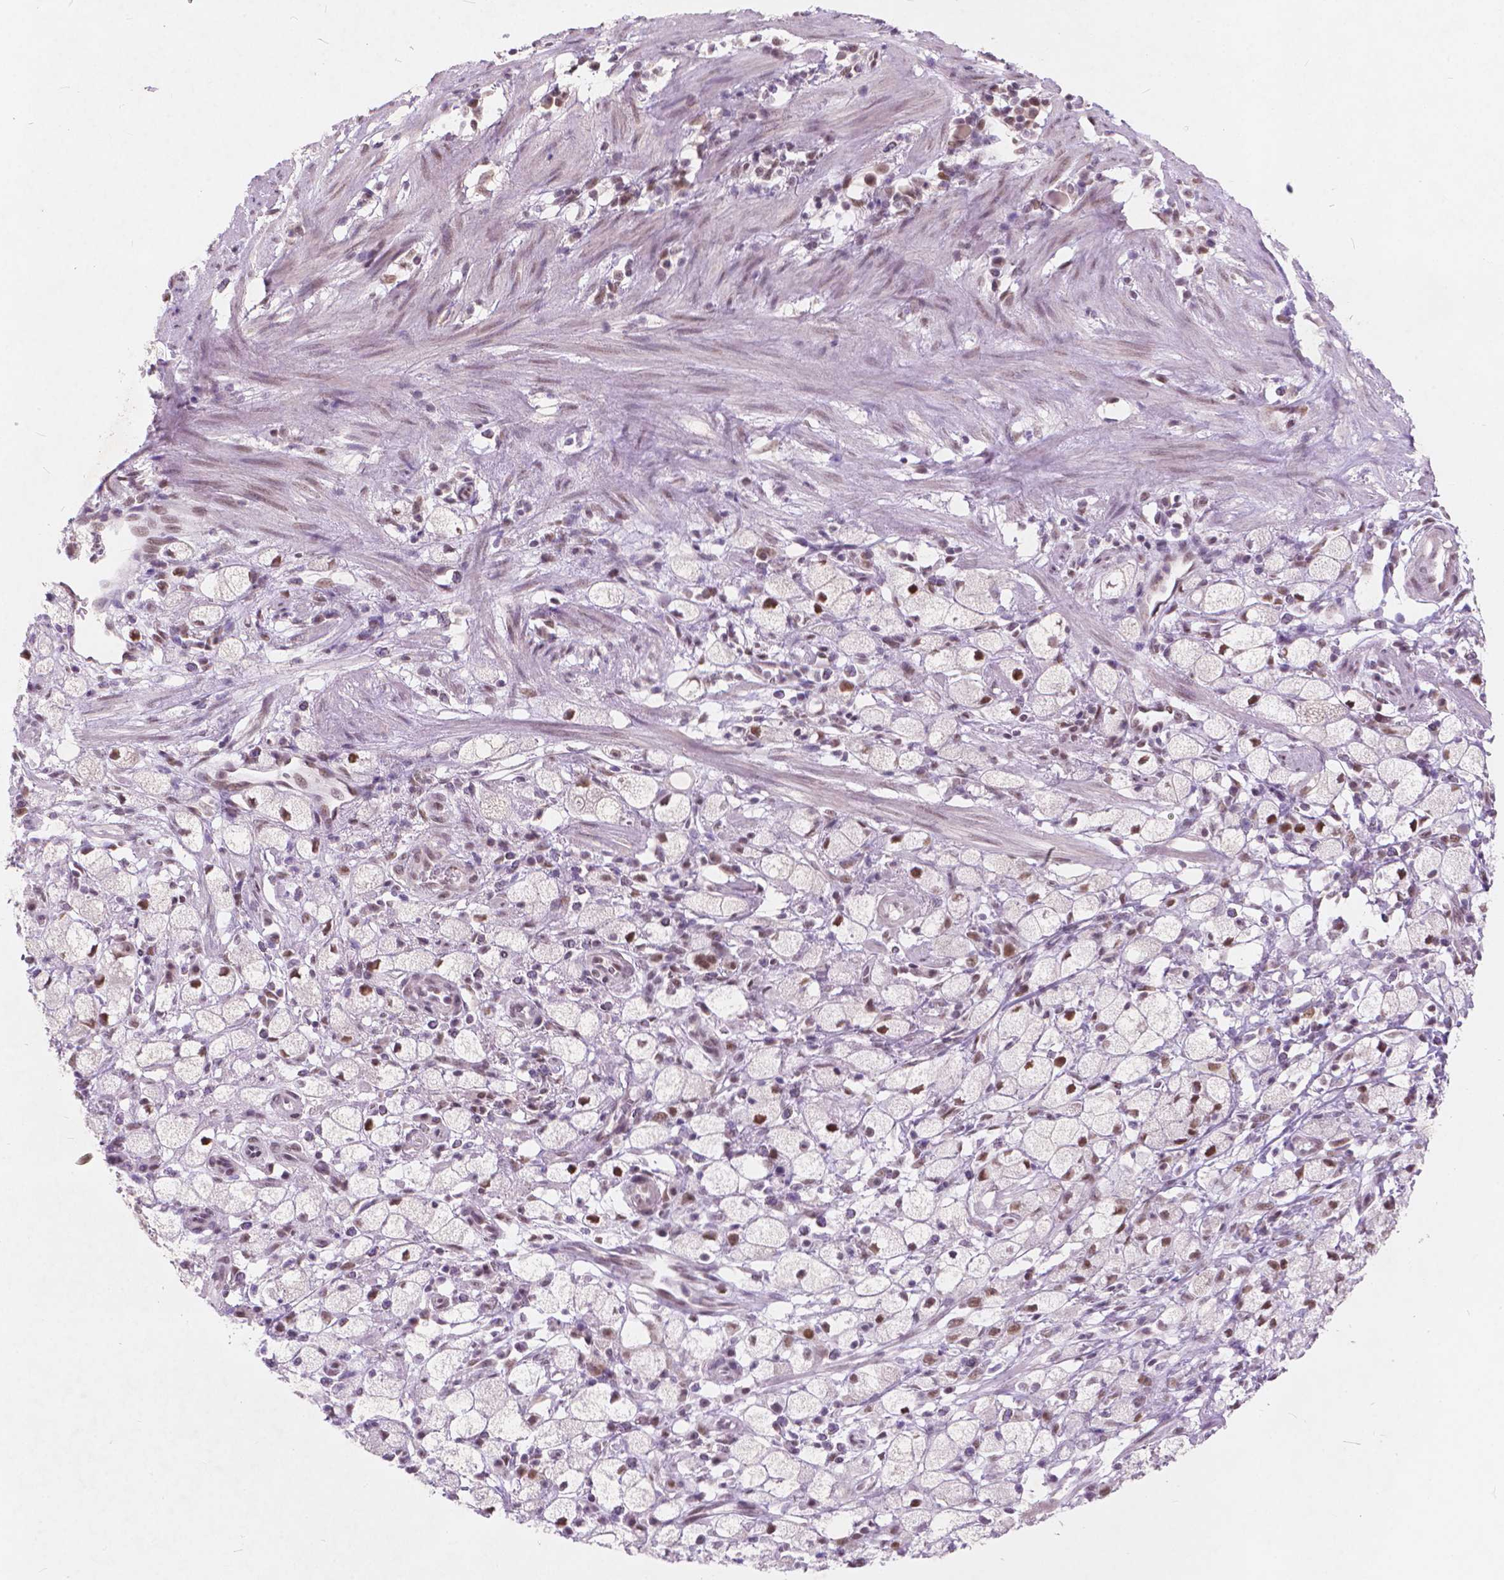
{"staining": {"intensity": "moderate", "quantity": ">75%", "location": "nuclear"}, "tissue": "stomach cancer", "cell_type": "Tumor cells", "image_type": "cancer", "snomed": [{"axis": "morphology", "description": "Adenocarcinoma, NOS"}, {"axis": "topography", "description": "Stomach"}], "caption": "DAB immunohistochemical staining of human adenocarcinoma (stomach) shows moderate nuclear protein staining in about >75% of tumor cells.", "gene": "FAM53A", "patient": {"sex": "male", "age": 58}}